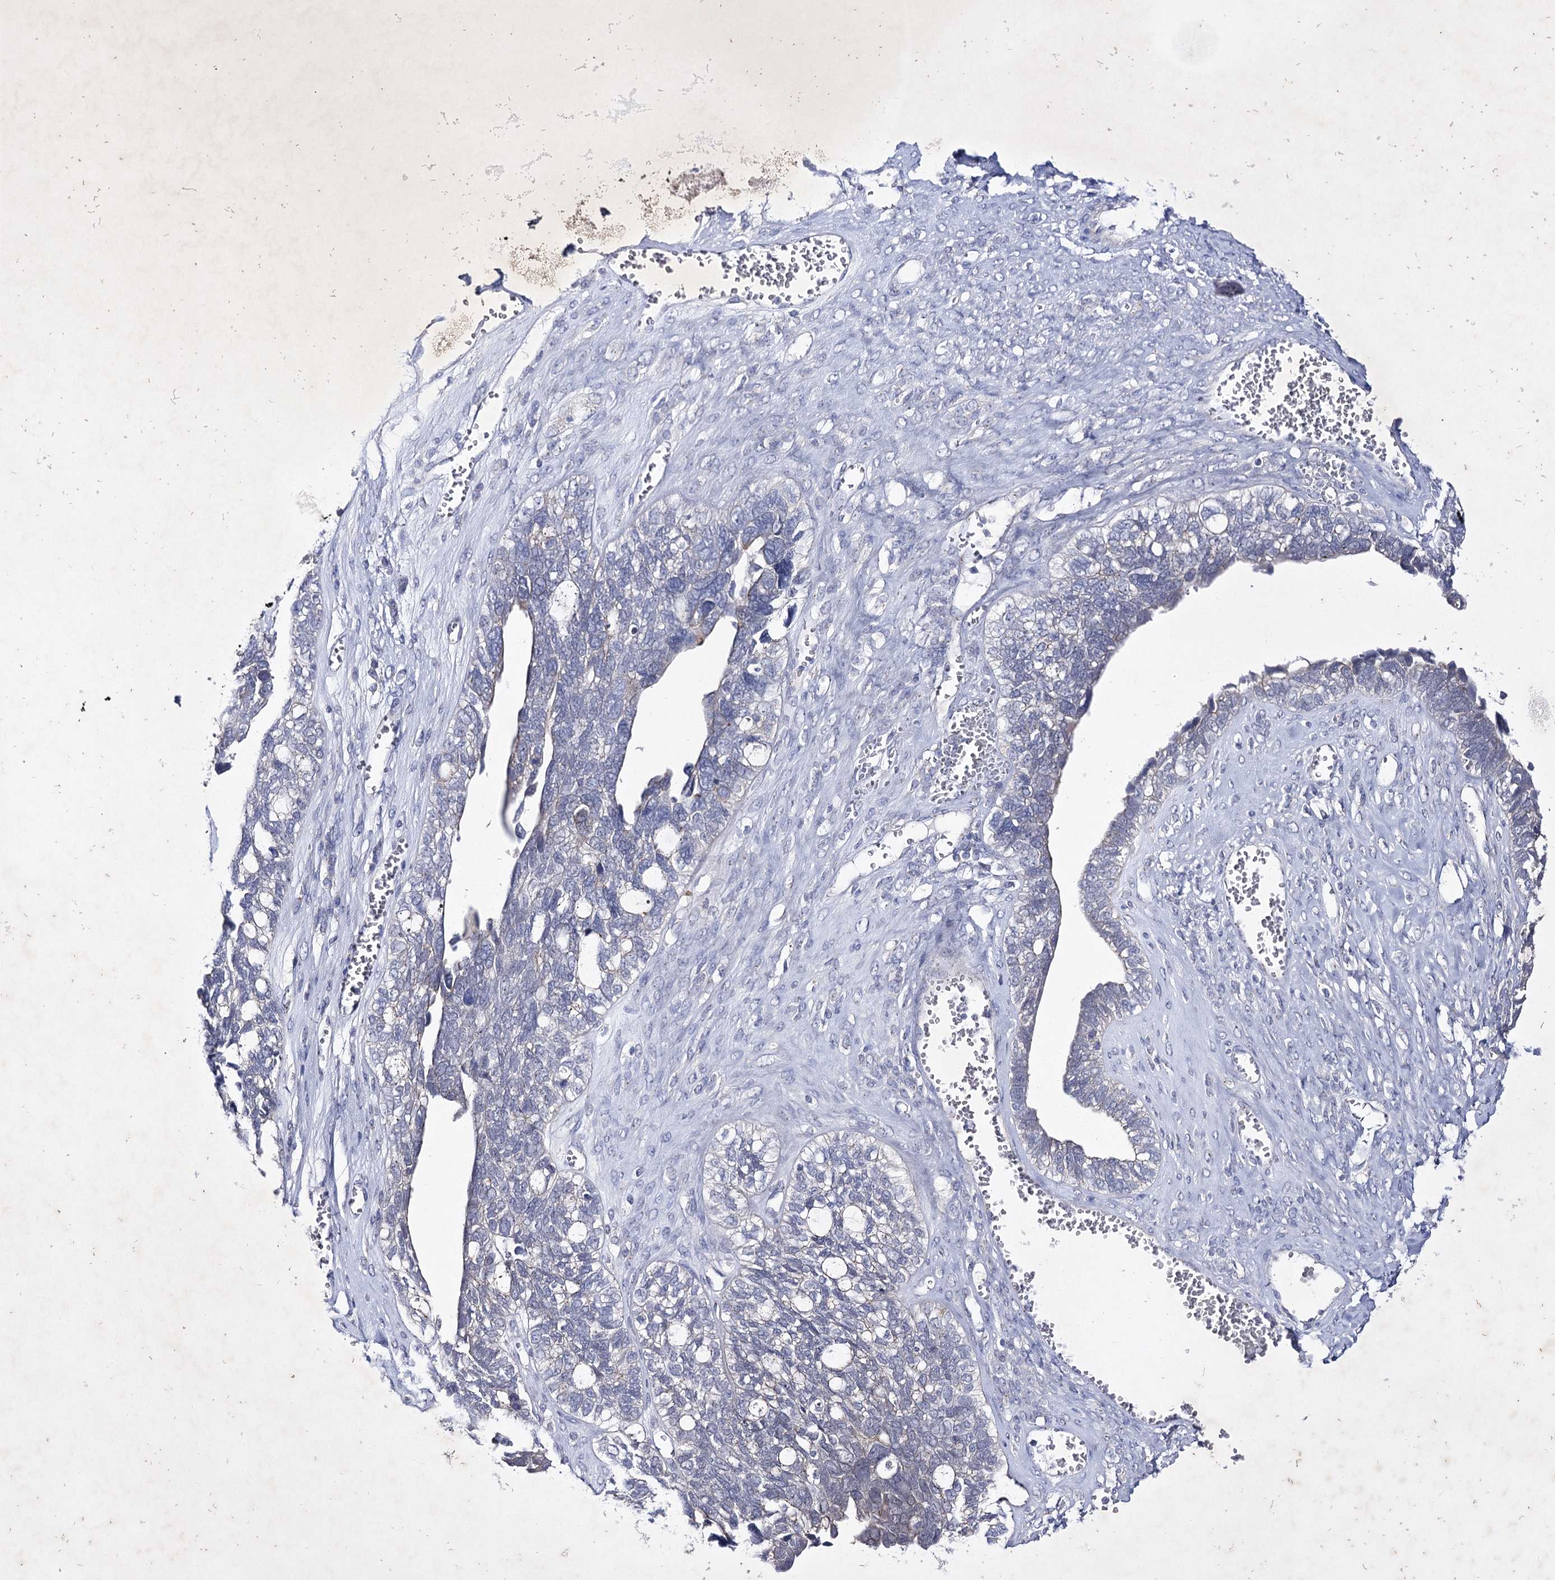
{"staining": {"intensity": "negative", "quantity": "none", "location": "none"}, "tissue": "ovarian cancer", "cell_type": "Tumor cells", "image_type": "cancer", "snomed": [{"axis": "morphology", "description": "Cystadenocarcinoma, serous, NOS"}, {"axis": "topography", "description": "Ovary"}], "caption": "The micrograph shows no staining of tumor cells in ovarian cancer. The staining was performed using DAB (3,3'-diaminobenzidine) to visualize the protein expression in brown, while the nuclei were stained in blue with hematoxylin (Magnification: 20x).", "gene": "COX15", "patient": {"sex": "female", "age": 79}}